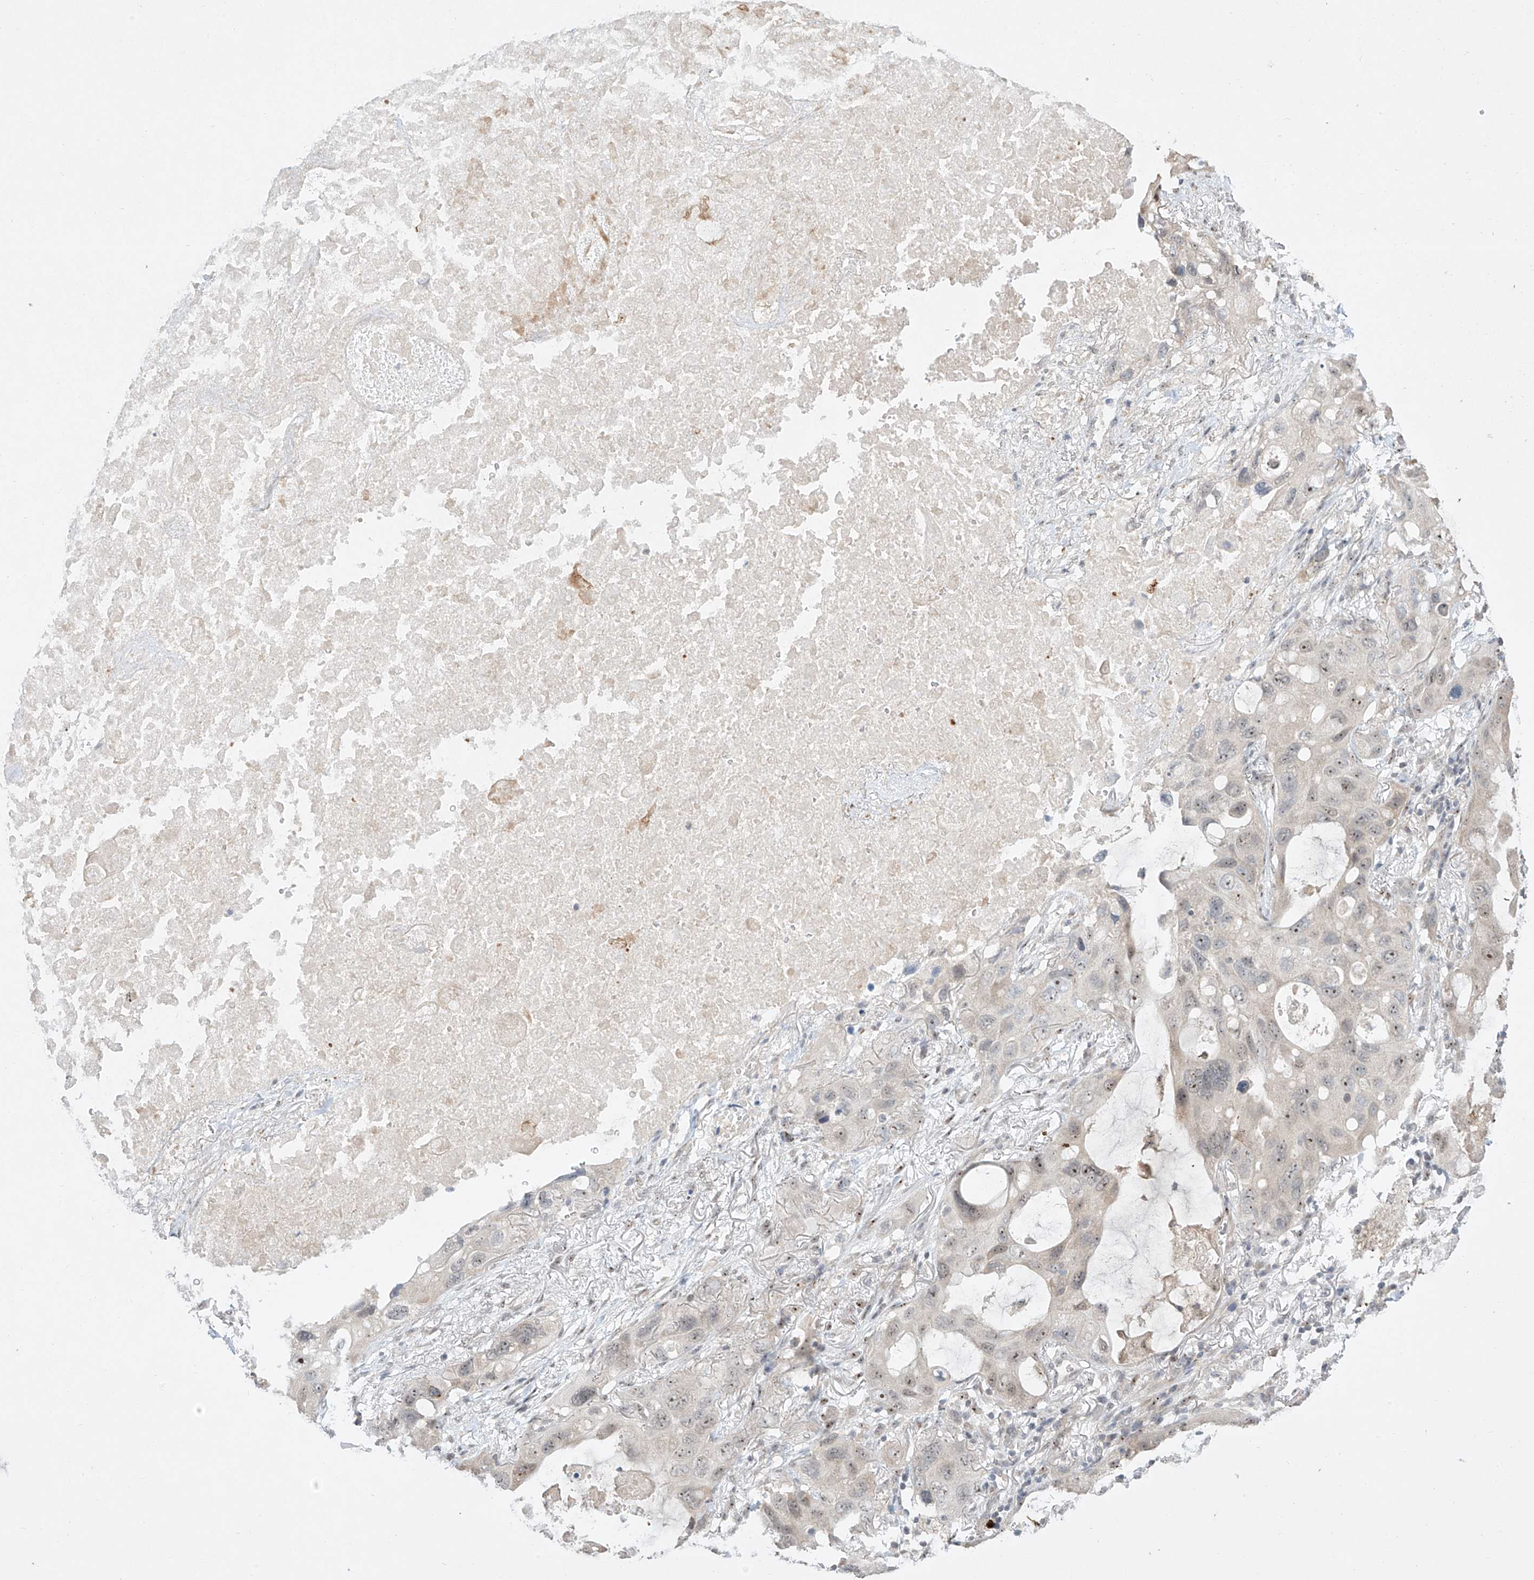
{"staining": {"intensity": "weak", "quantity": "25%-75%", "location": "nuclear"}, "tissue": "lung cancer", "cell_type": "Tumor cells", "image_type": "cancer", "snomed": [{"axis": "morphology", "description": "Squamous cell carcinoma, NOS"}, {"axis": "topography", "description": "Lung"}], "caption": "The image demonstrates staining of lung cancer, revealing weak nuclear protein positivity (brown color) within tumor cells. (DAB (3,3'-diaminobenzidine) IHC with brightfield microscopy, high magnification).", "gene": "TASP1", "patient": {"sex": "female", "age": 73}}